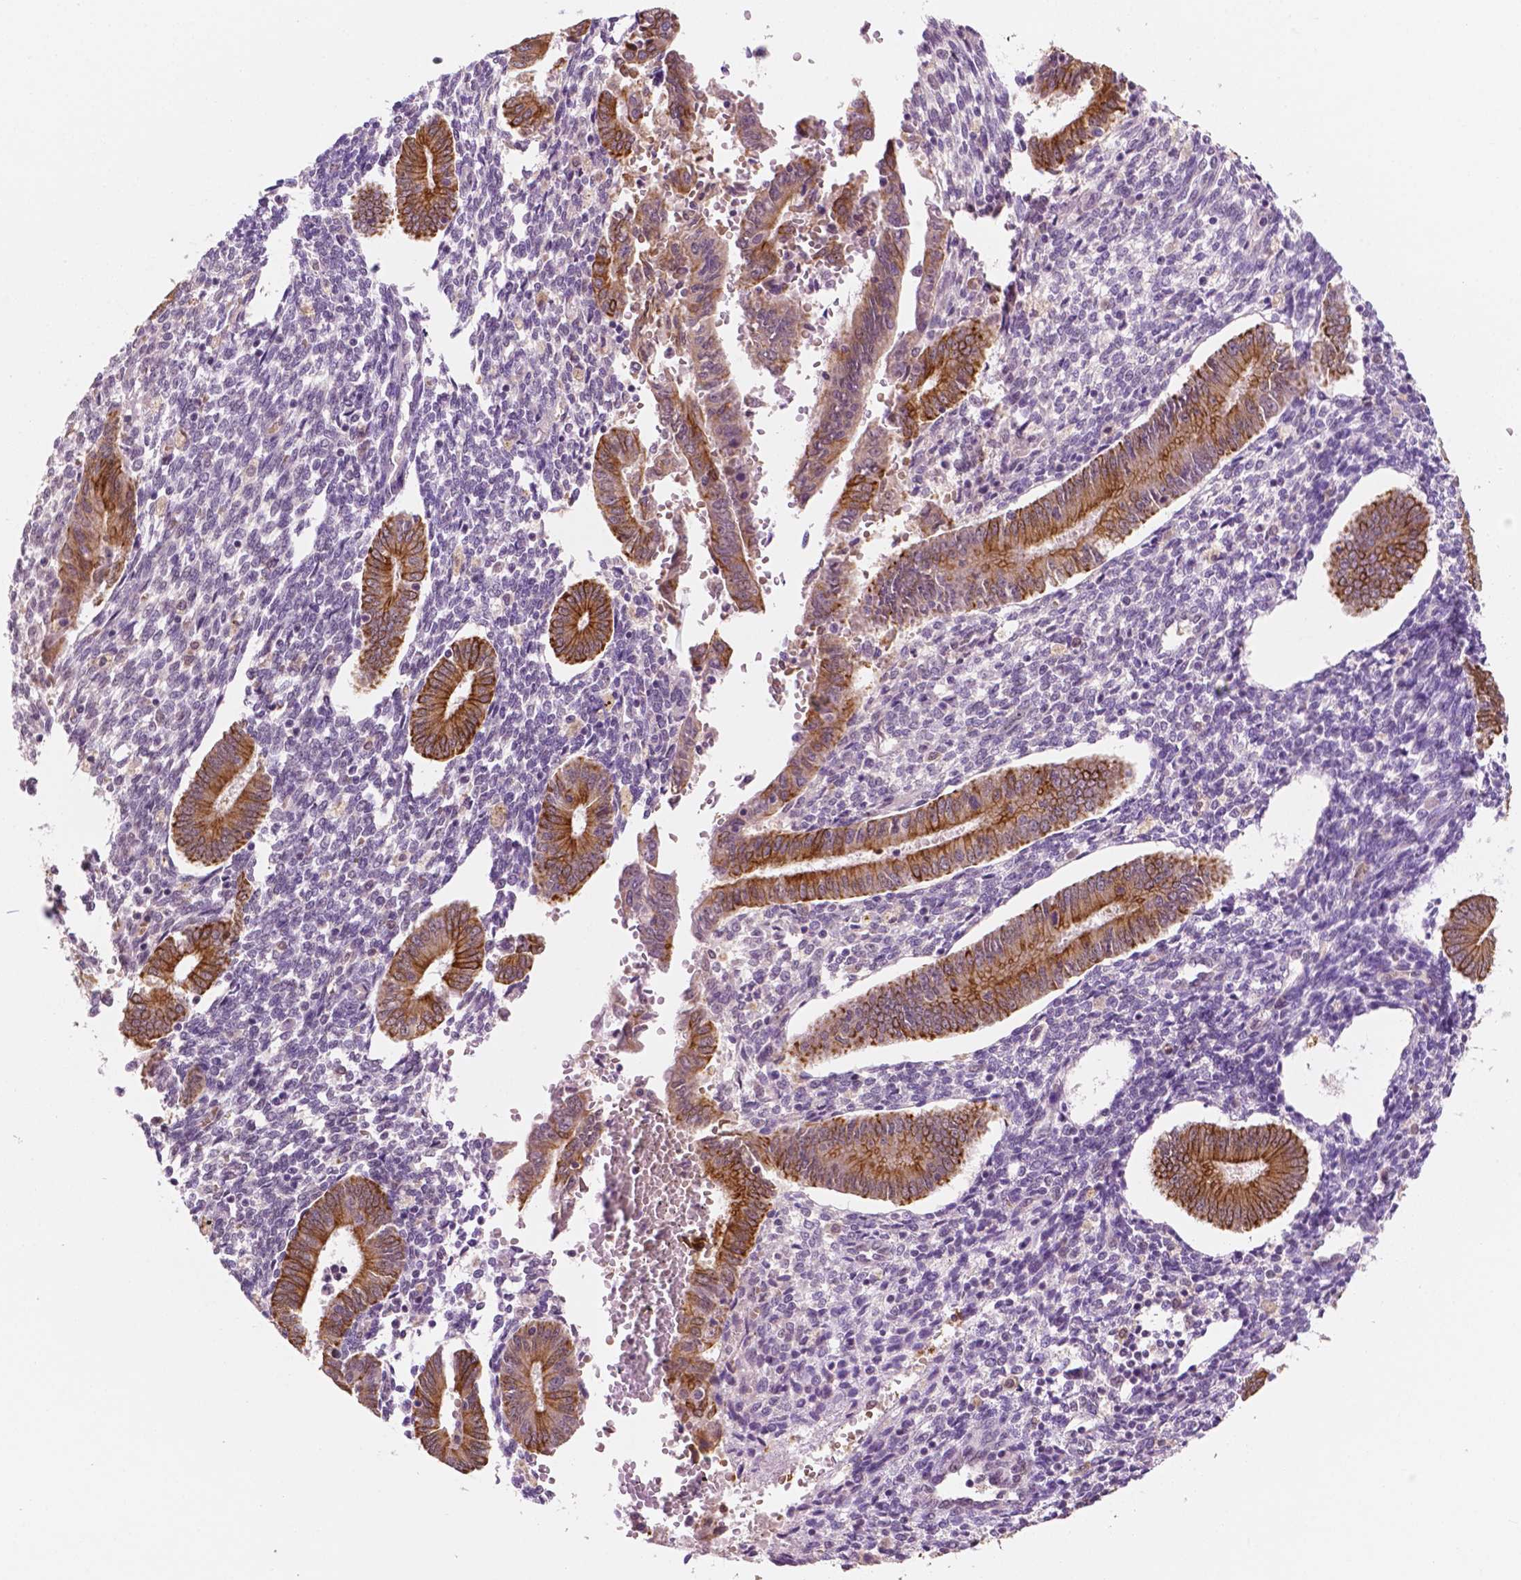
{"staining": {"intensity": "negative", "quantity": "none", "location": "none"}, "tissue": "endometrium", "cell_type": "Cells in endometrial stroma", "image_type": "normal", "snomed": [{"axis": "morphology", "description": "Normal tissue, NOS"}, {"axis": "topography", "description": "Endometrium"}], "caption": "Cells in endometrial stroma show no significant protein staining in unremarkable endometrium. Nuclei are stained in blue.", "gene": "SHLD3", "patient": {"sex": "female", "age": 40}}